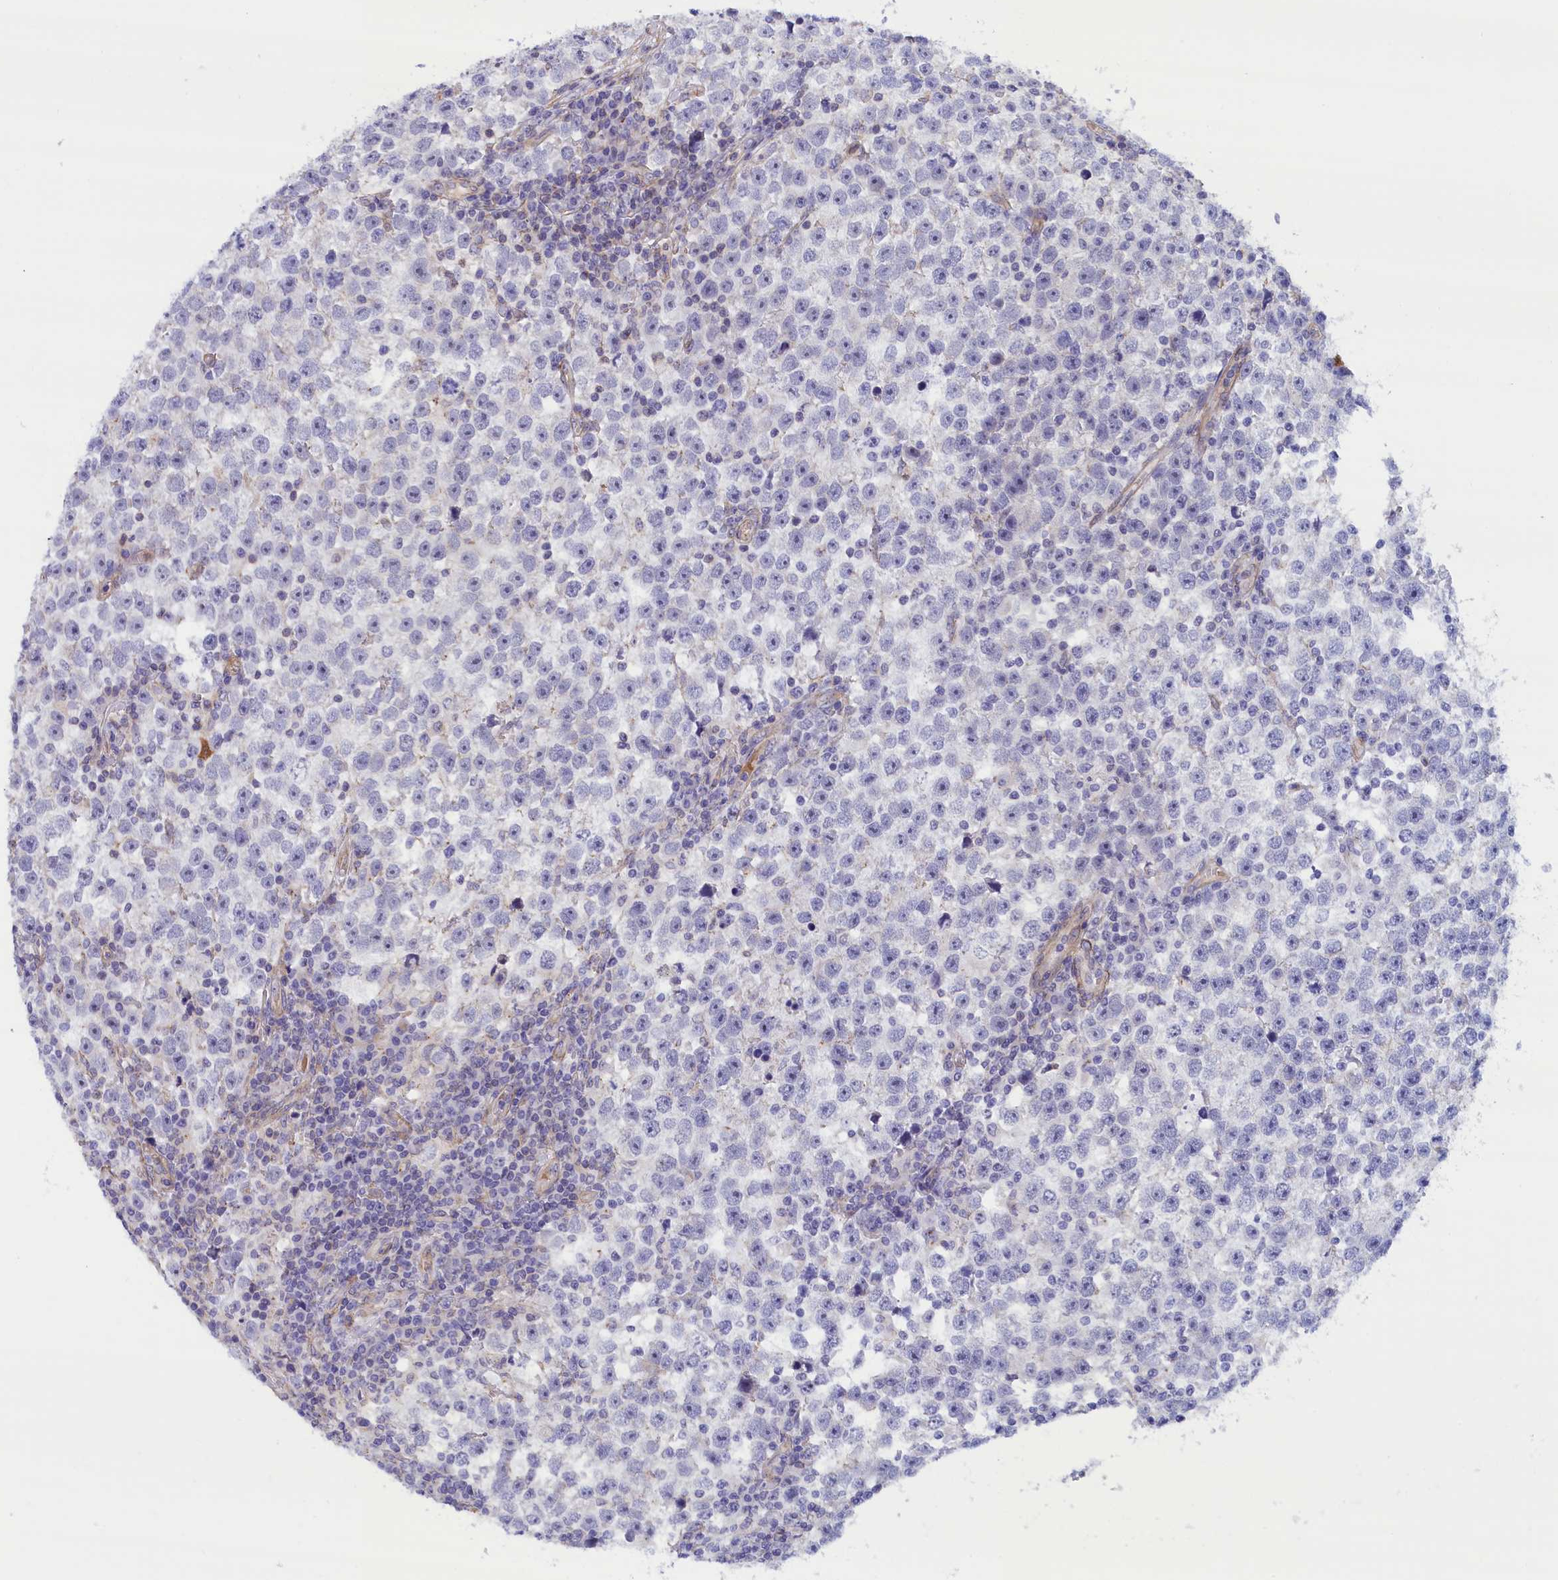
{"staining": {"intensity": "negative", "quantity": "none", "location": "none"}, "tissue": "testis cancer", "cell_type": "Tumor cells", "image_type": "cancer", "snomed": [{"axis": "morphology", "description": "Normal tissue, NOS"}, {"axis": "morphology", "description": "Seminoma, NOS"}, {"axis": "topography", "description": "Testis"}], "caption": "This is an immunohistochemistry histopathology image of human testis seminoma. There is no positivity in tumor cells.", "gene": "ABCC12", "patient": {"sex": "male", "age": 43}}